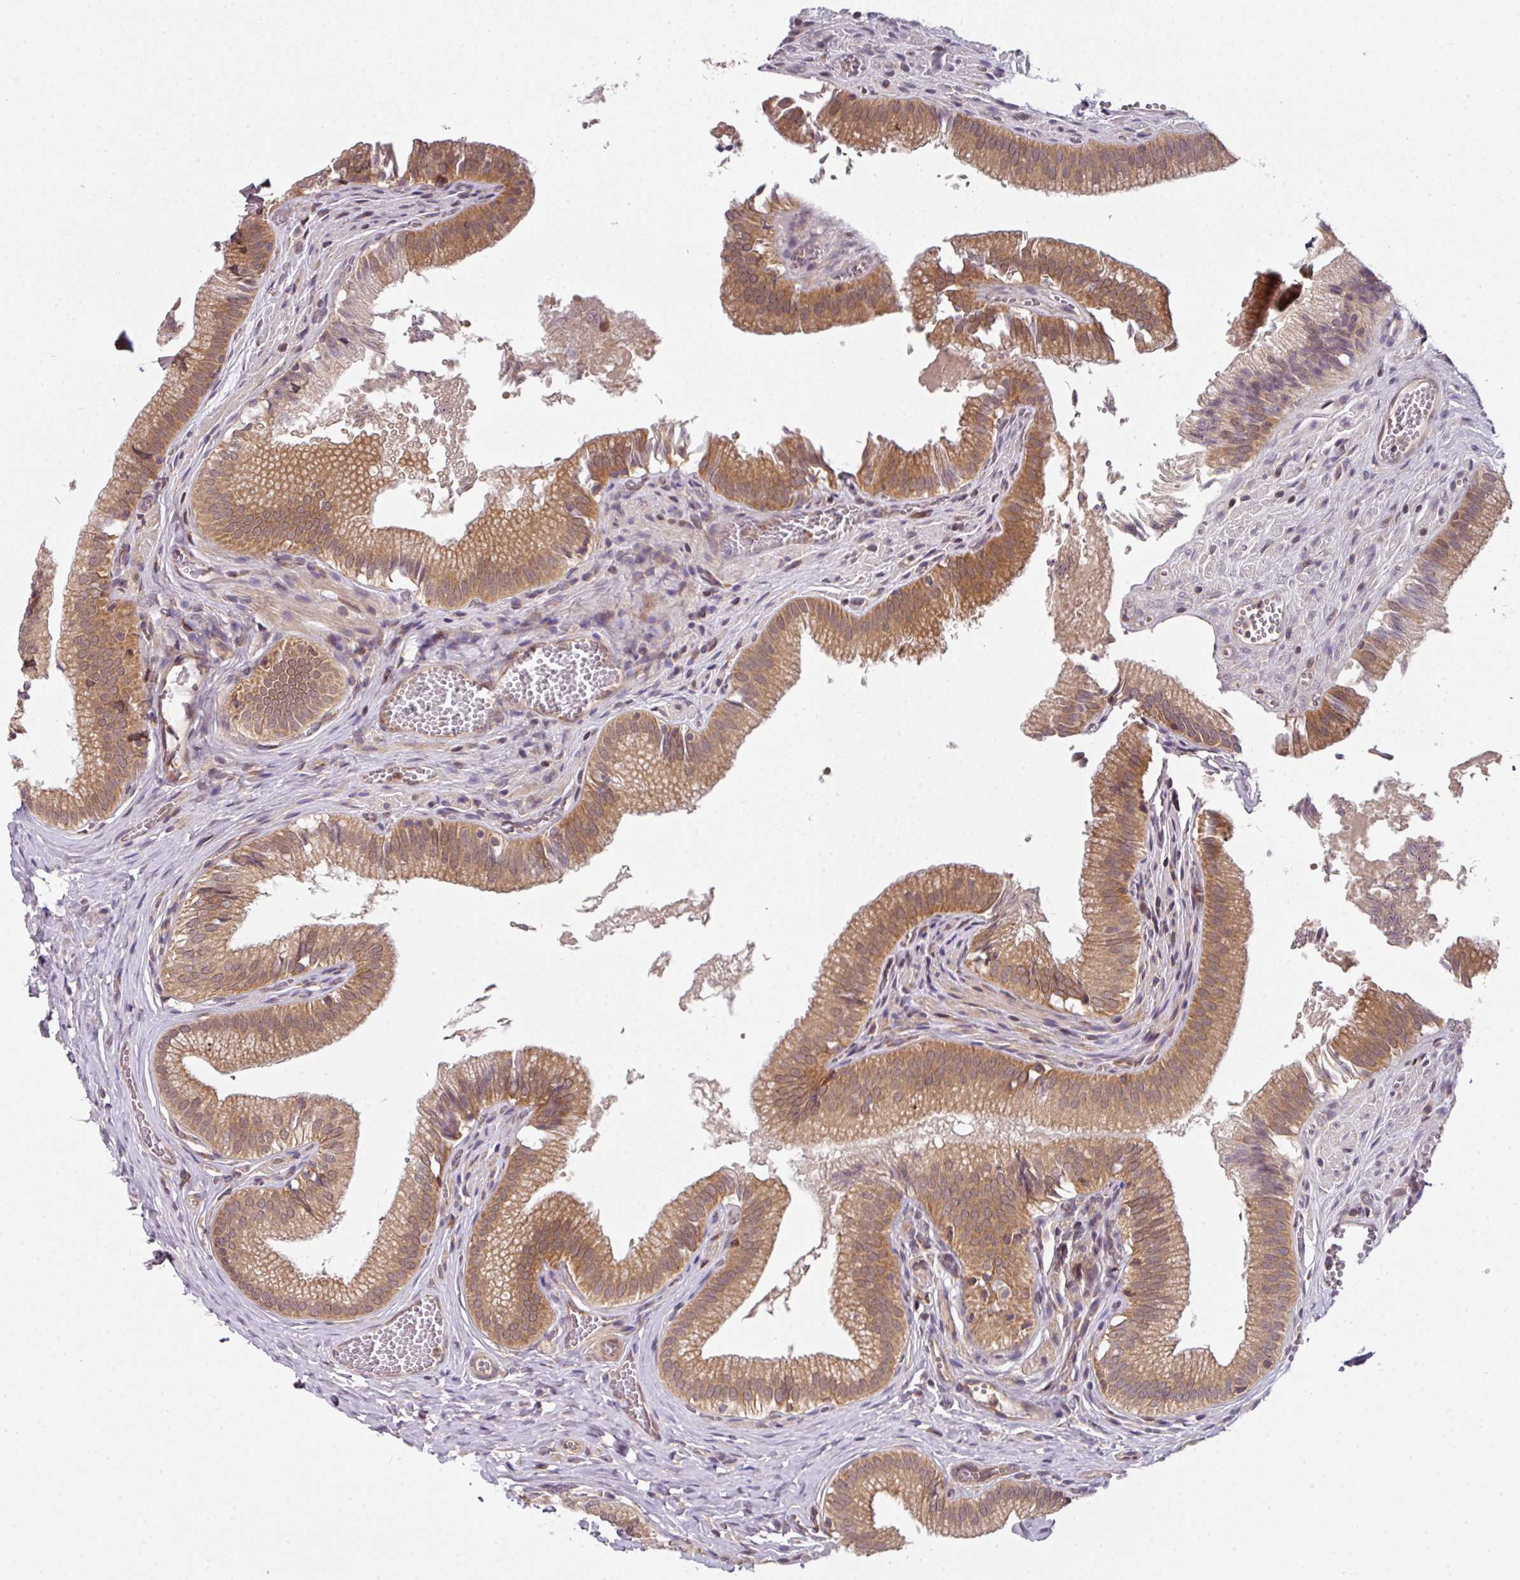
{"staining": {"intensity": "moderate", "quantity": ">75%", "location": "cytoplasmic/membranous,nuclear"}, "tissue": "gallbladder", "cell_type": "Glandular cells", "image_type": "normal", "snomed": [{"axis": "morphology", "description": "Normal tissue, NOS"}, {"axis": "topography", "description": "Gallbladder"}, {"axis": "topography", "description": "Peripheral nerve tissue"}], "caption": "A high-resolution photomicrograph shows immunohistochemistry staining of unremarkable gallbladder, which reveals moderate cytoplasmic/membranous,nuclear expression in about >75% of glandular cells. Using DAB (brown) and hematoxylin (blue) stains, captured at high magnification using brightfield microscopy.", "gene": "CAMLG", "patient": {"sex": "male", "age": 17}}